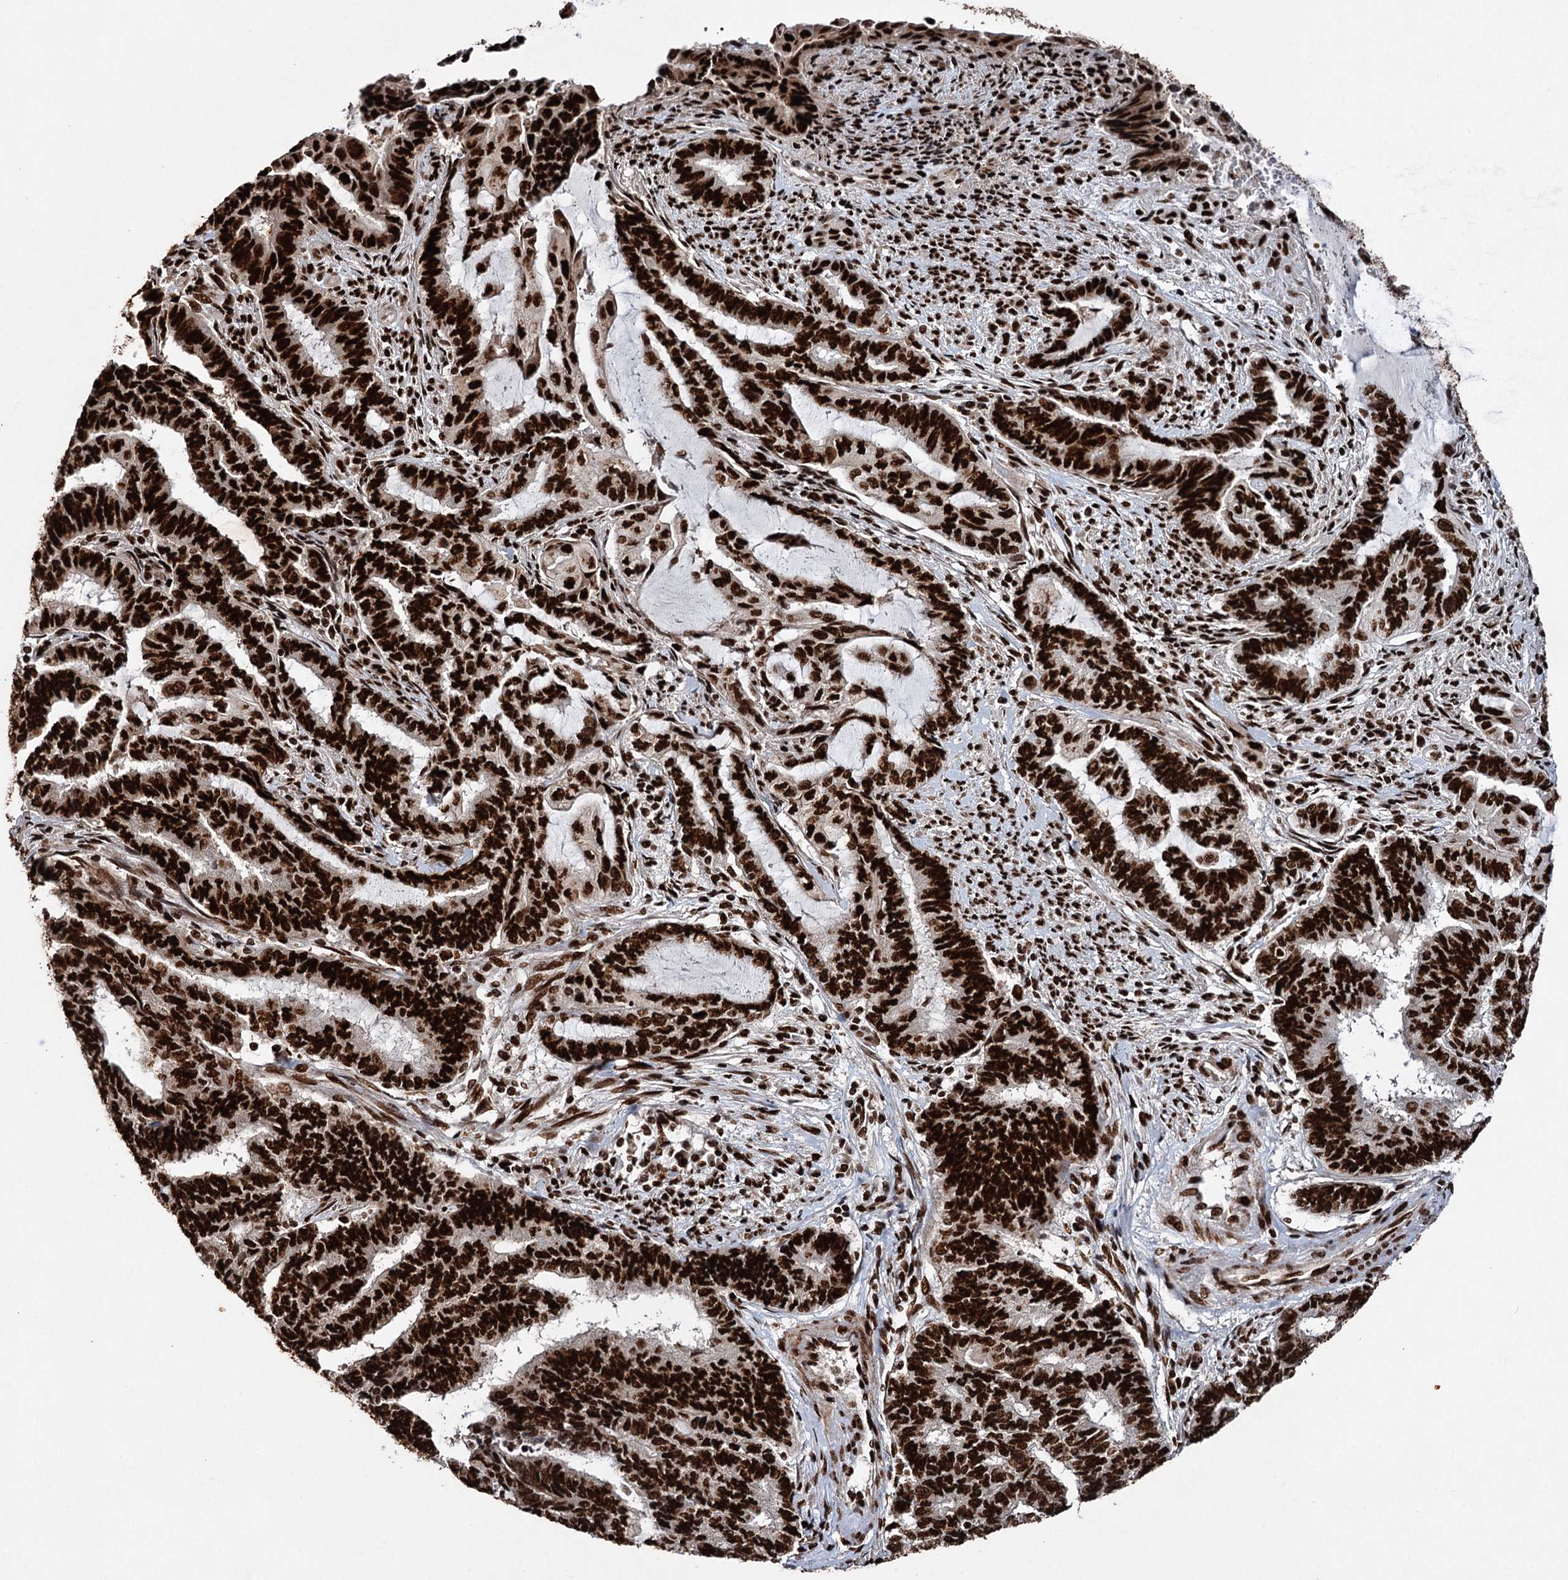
{"staining": {"intensity": "strong", "quantity": ">75%", "location": "nuclear"}, "tissue": "endometrial cancer", "cell_type": "Tumor cells", "image_type": "cancer", "snomed": [{"axis": "morphology", "description": "Adenocarcinoma, NOS"}, {"axis": "topography", "description": "Uterus"}, {"axis": "topography", "description": "Endometrium"}], "caption": "About >75% of tumor cells in human endometrial cancer (adenocarcinoma) display strong nuclear protein staining as visualized by brown immunohistochemical staining.", "gene": "MATR3", "patient": {"sex": "female", "age": 70}}